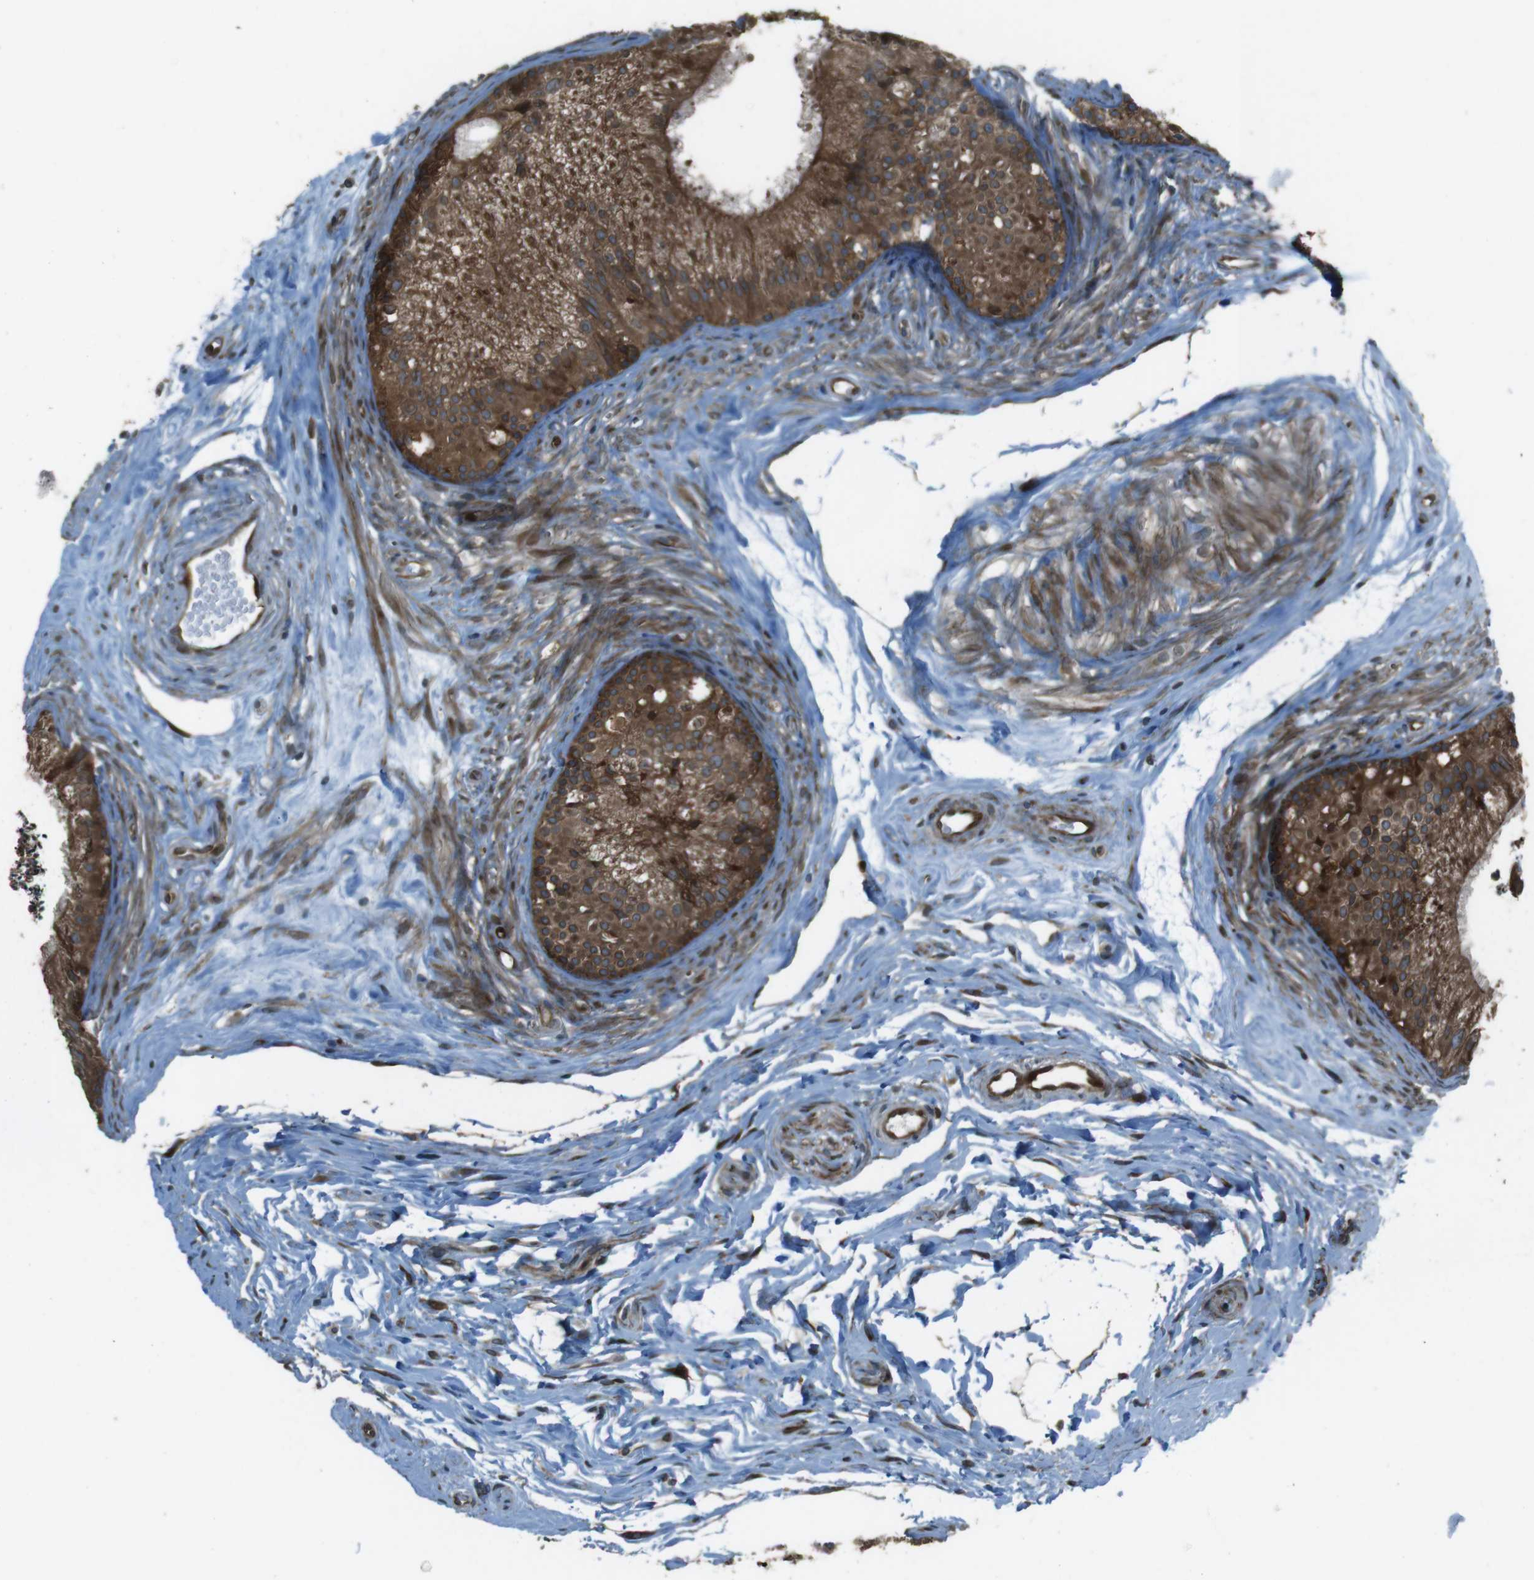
{"staining": {"intensity": "strong", "quantity": ">75%", "location": "cytoplasmic/membranous"}, "tissue": "epididymis", "cell_type": "Glandular cells", "image_type": "normal", "snomed": [{"axis": "morphology", "description": "Normal tissue, NOS"}, {"axis": "topography", "description": "Epididymis"}], "caption": "Epididymis stained with immunohistochemistry shows strong cytoplasmic/membranous positivity in about >75% of glandular cells. (DAB (3,3'-diaminobenzidine) IHC with brightfield microscopy, high magnification).", "gene": "ZNF330", "patient": {"sex": "male", "age": 56}}